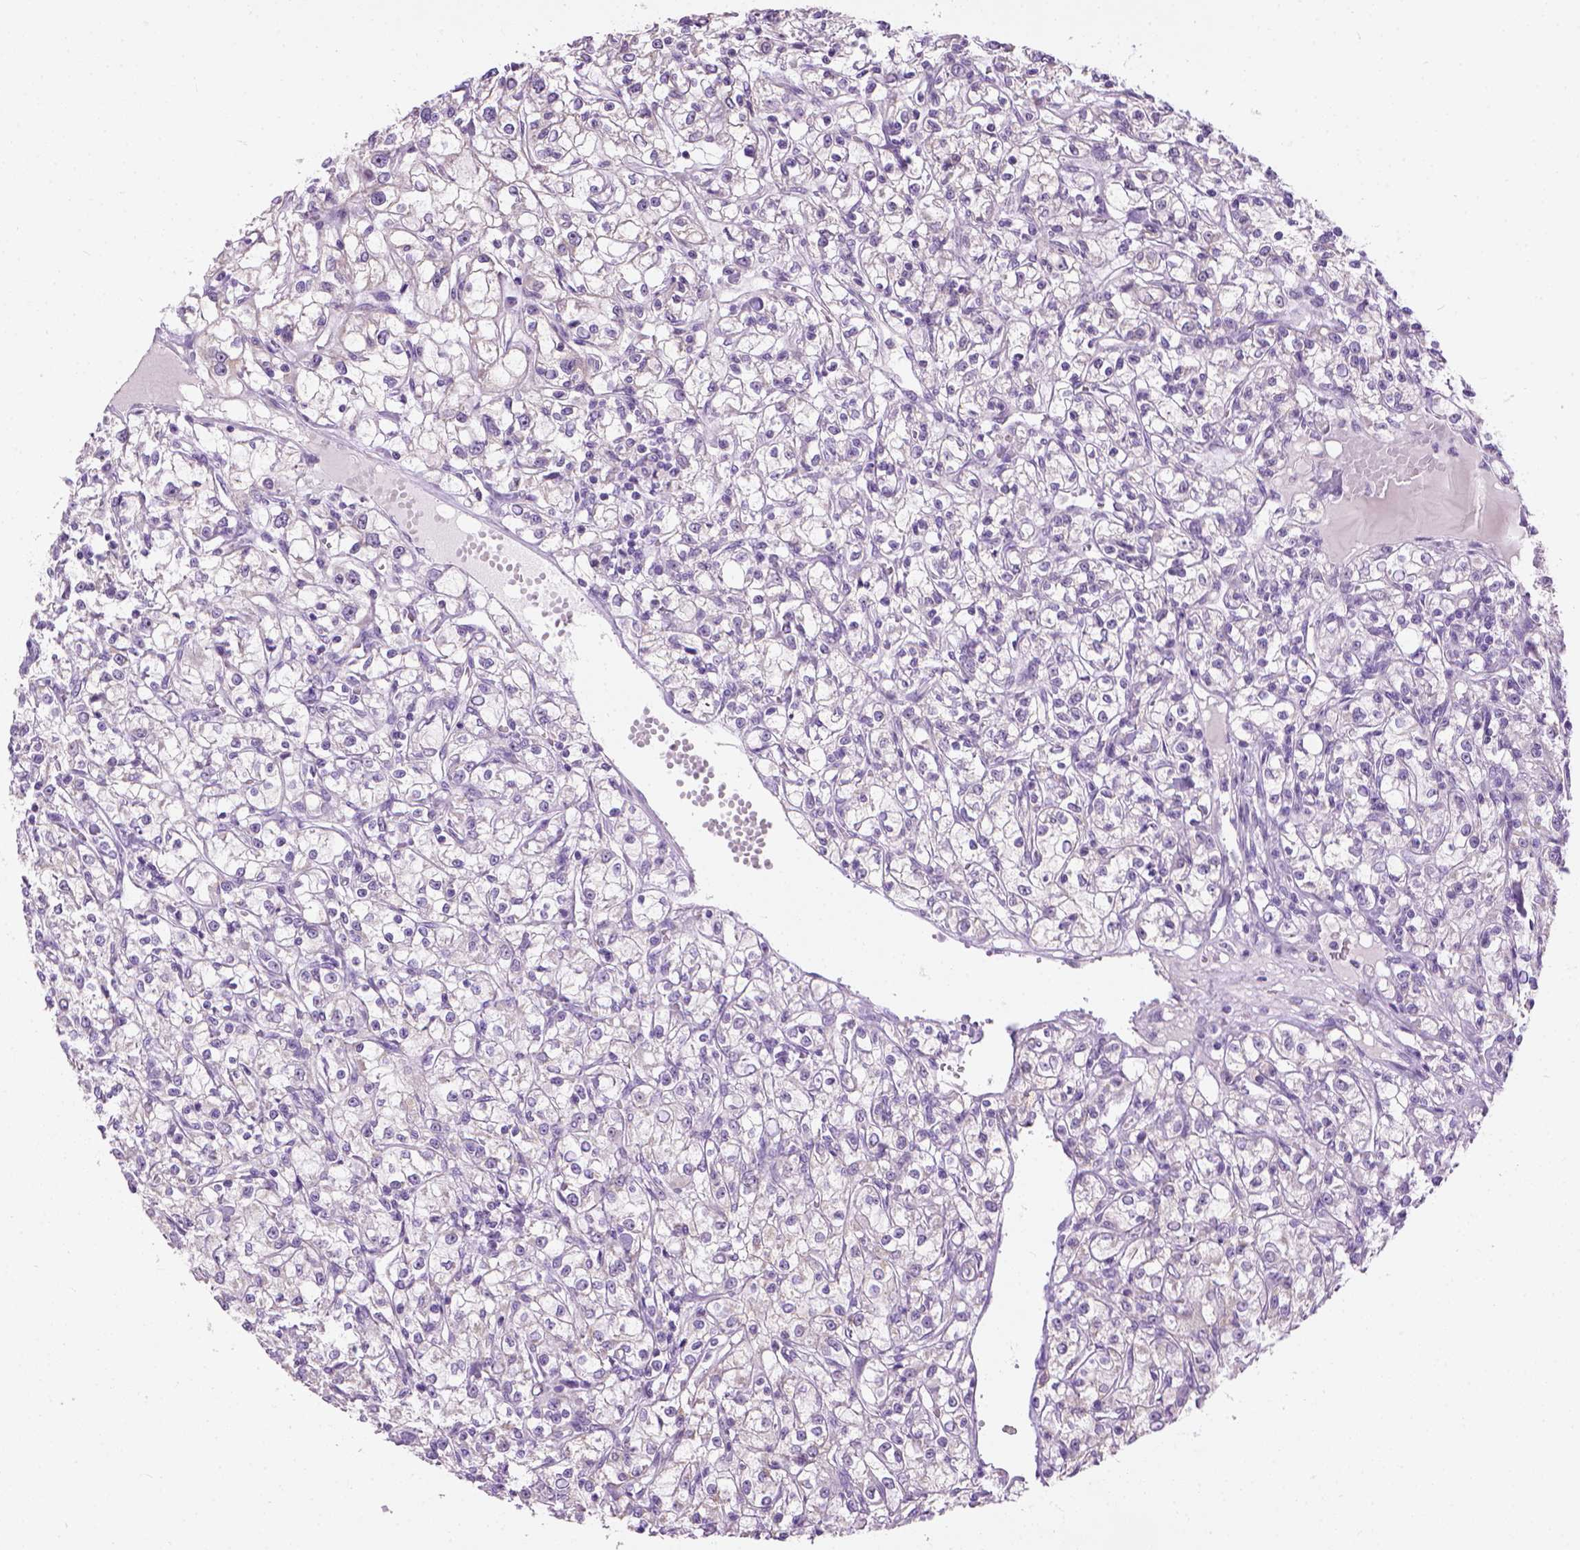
{"staining": {"intensity": "negative", "quantity": "none", "location": "none"}, "tissue": "renal cancer", "cell_type": "Tumor cells", "image_type": "cancer", "snomed": [{"axis": "morphology", "description": "Adenocarcinoma, NOS"}, {"axis": "topography", "description": "Kidney"}], "caption": "Adenocarcinoma (renal) was stained to show a protein in brown. There is no significant positivity in tumor cells.", "gene": "UTP4", "patient": {"sex": "female", "age": 59}}